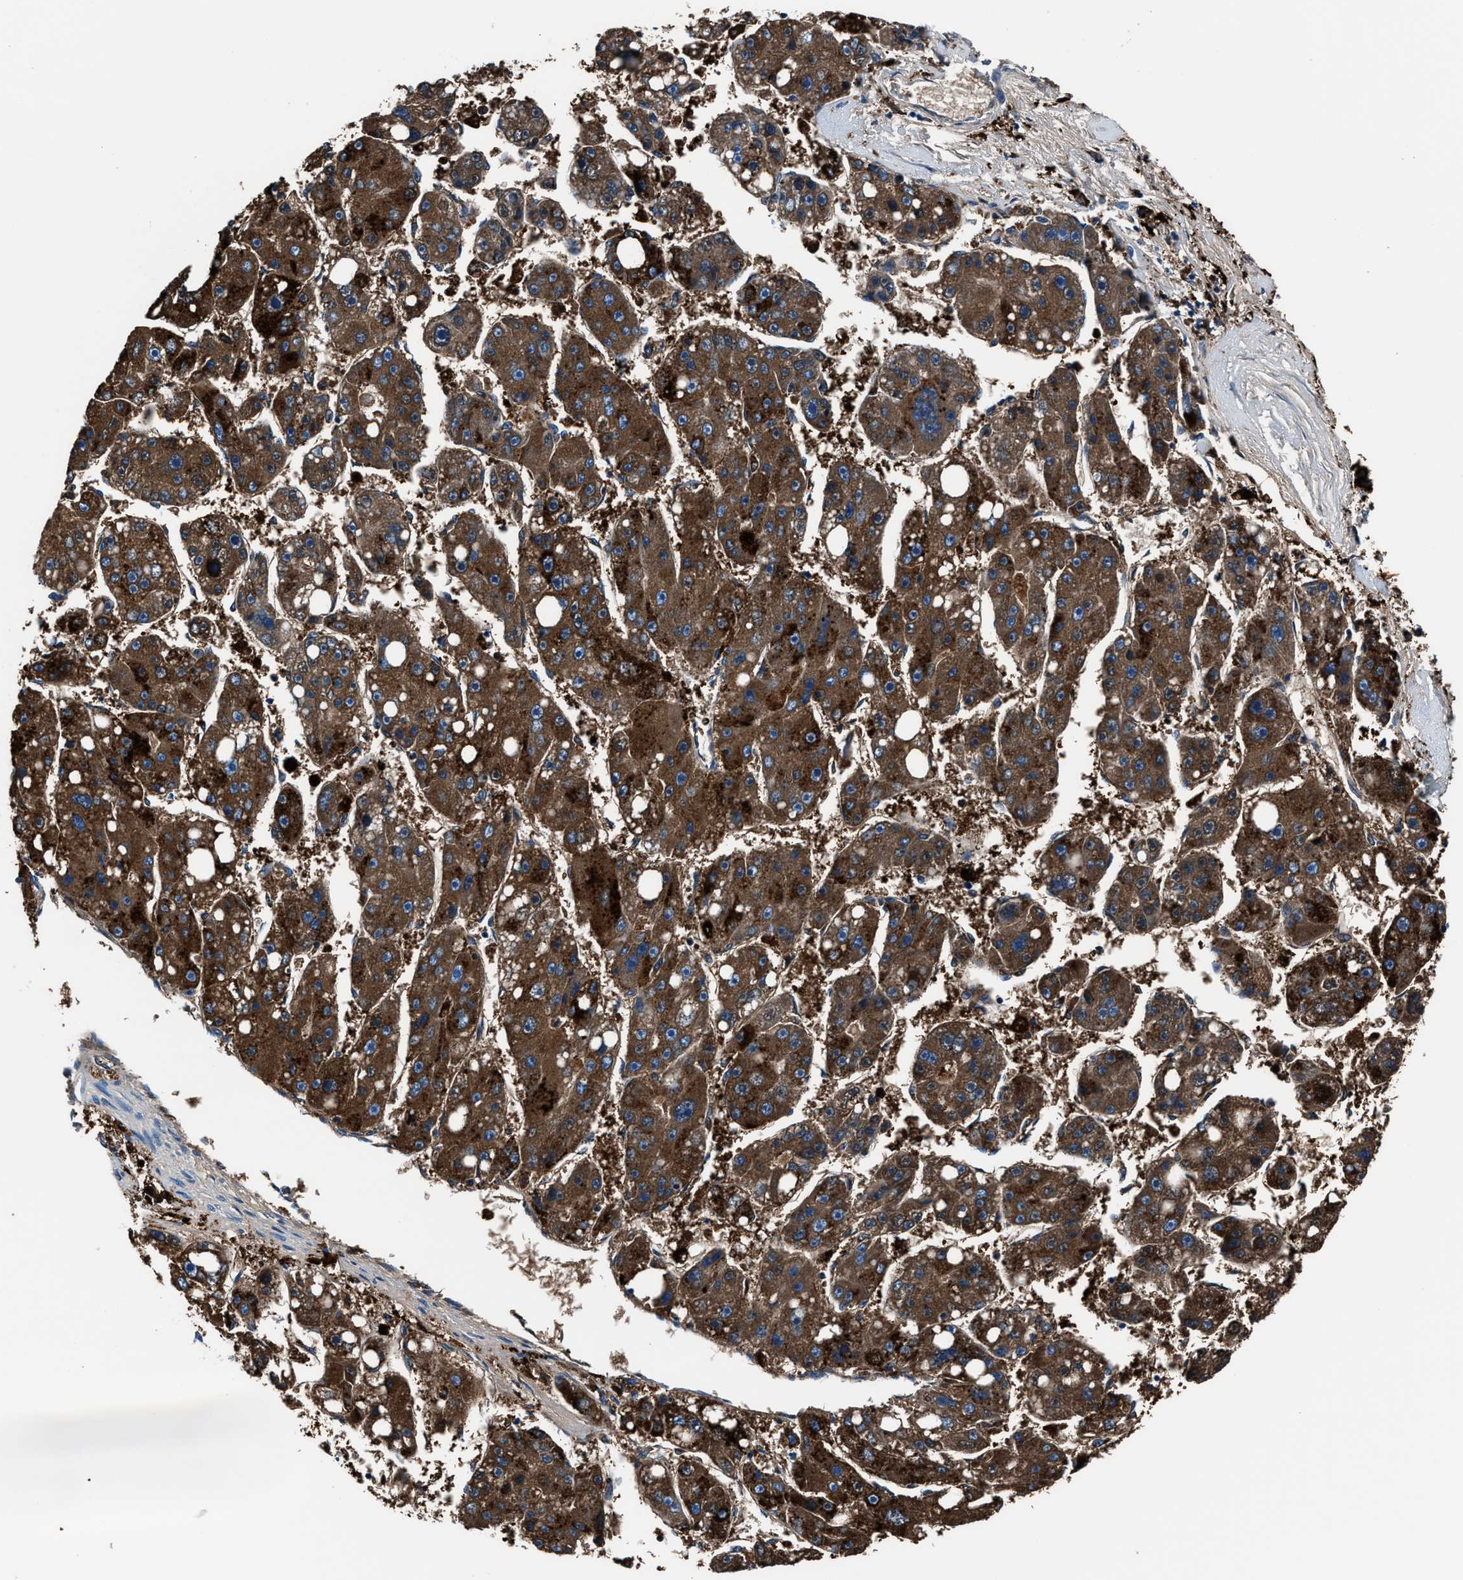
{"staining": {"intensity": "moderate", "quantity": ">75%", "location": "cytoplasmic/membranous"}, "tissue": "liver cancer", "cell_type": "Tumor cells", "image_type": "cancer", "snomed": [{"axis": "morphology", "description": "Carcinoma, Hepatocellular, NOS"}, {"axis": "topography", "description": "Liver"}], "caption": "Protein analysis of liver hepatocellular carcinoma tissue displays moderate cytoplasmic/membranous staining in approximately >75% of tumor cells.", "gene": "FTL", "patient": {"sex": "female", "age": 61}}